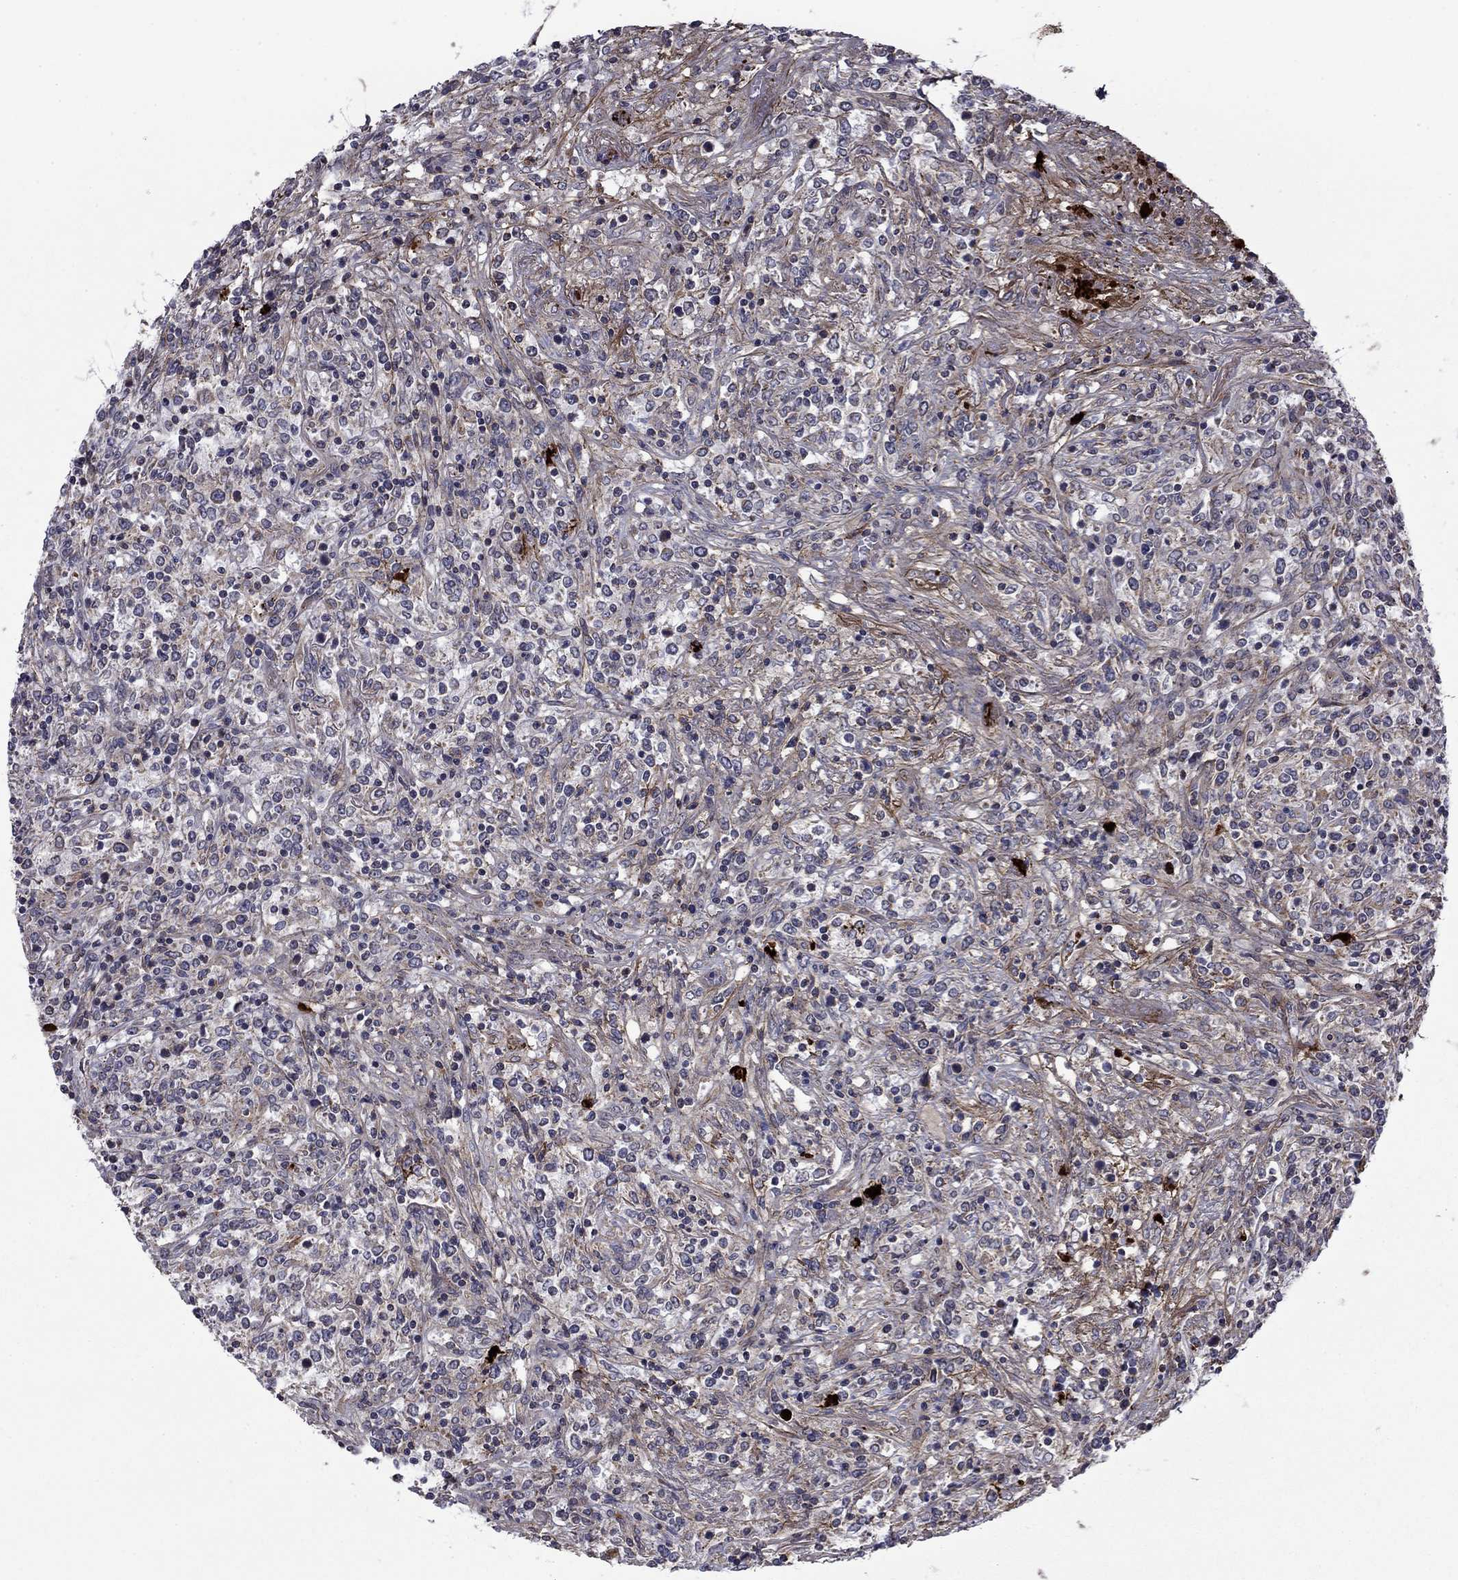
{"staining": {"intensity": "negative", "quantity": "none", "location": "none"}, "tissue": "lymphoma", "cell_type": "Tumor cells", "image_type": "cancer", "snomed": [{"axis": "morphology", "description": "Malignant lymphoma, non-Hodgkin's type, High grade"}, {"axis": "topography", "description": "Lung"}], "caption": "The IHC photomicrograph has no significant positivity in tumor cells of malignant lymphoma, non-Hodgkin's type (high-grade) tissue. (DAB immunohistochemistry (IHC) visualized using brightfield microscopy, high magnification).", "gene": "DOP1B", "patient": {"sex": "male", "age": 79}}